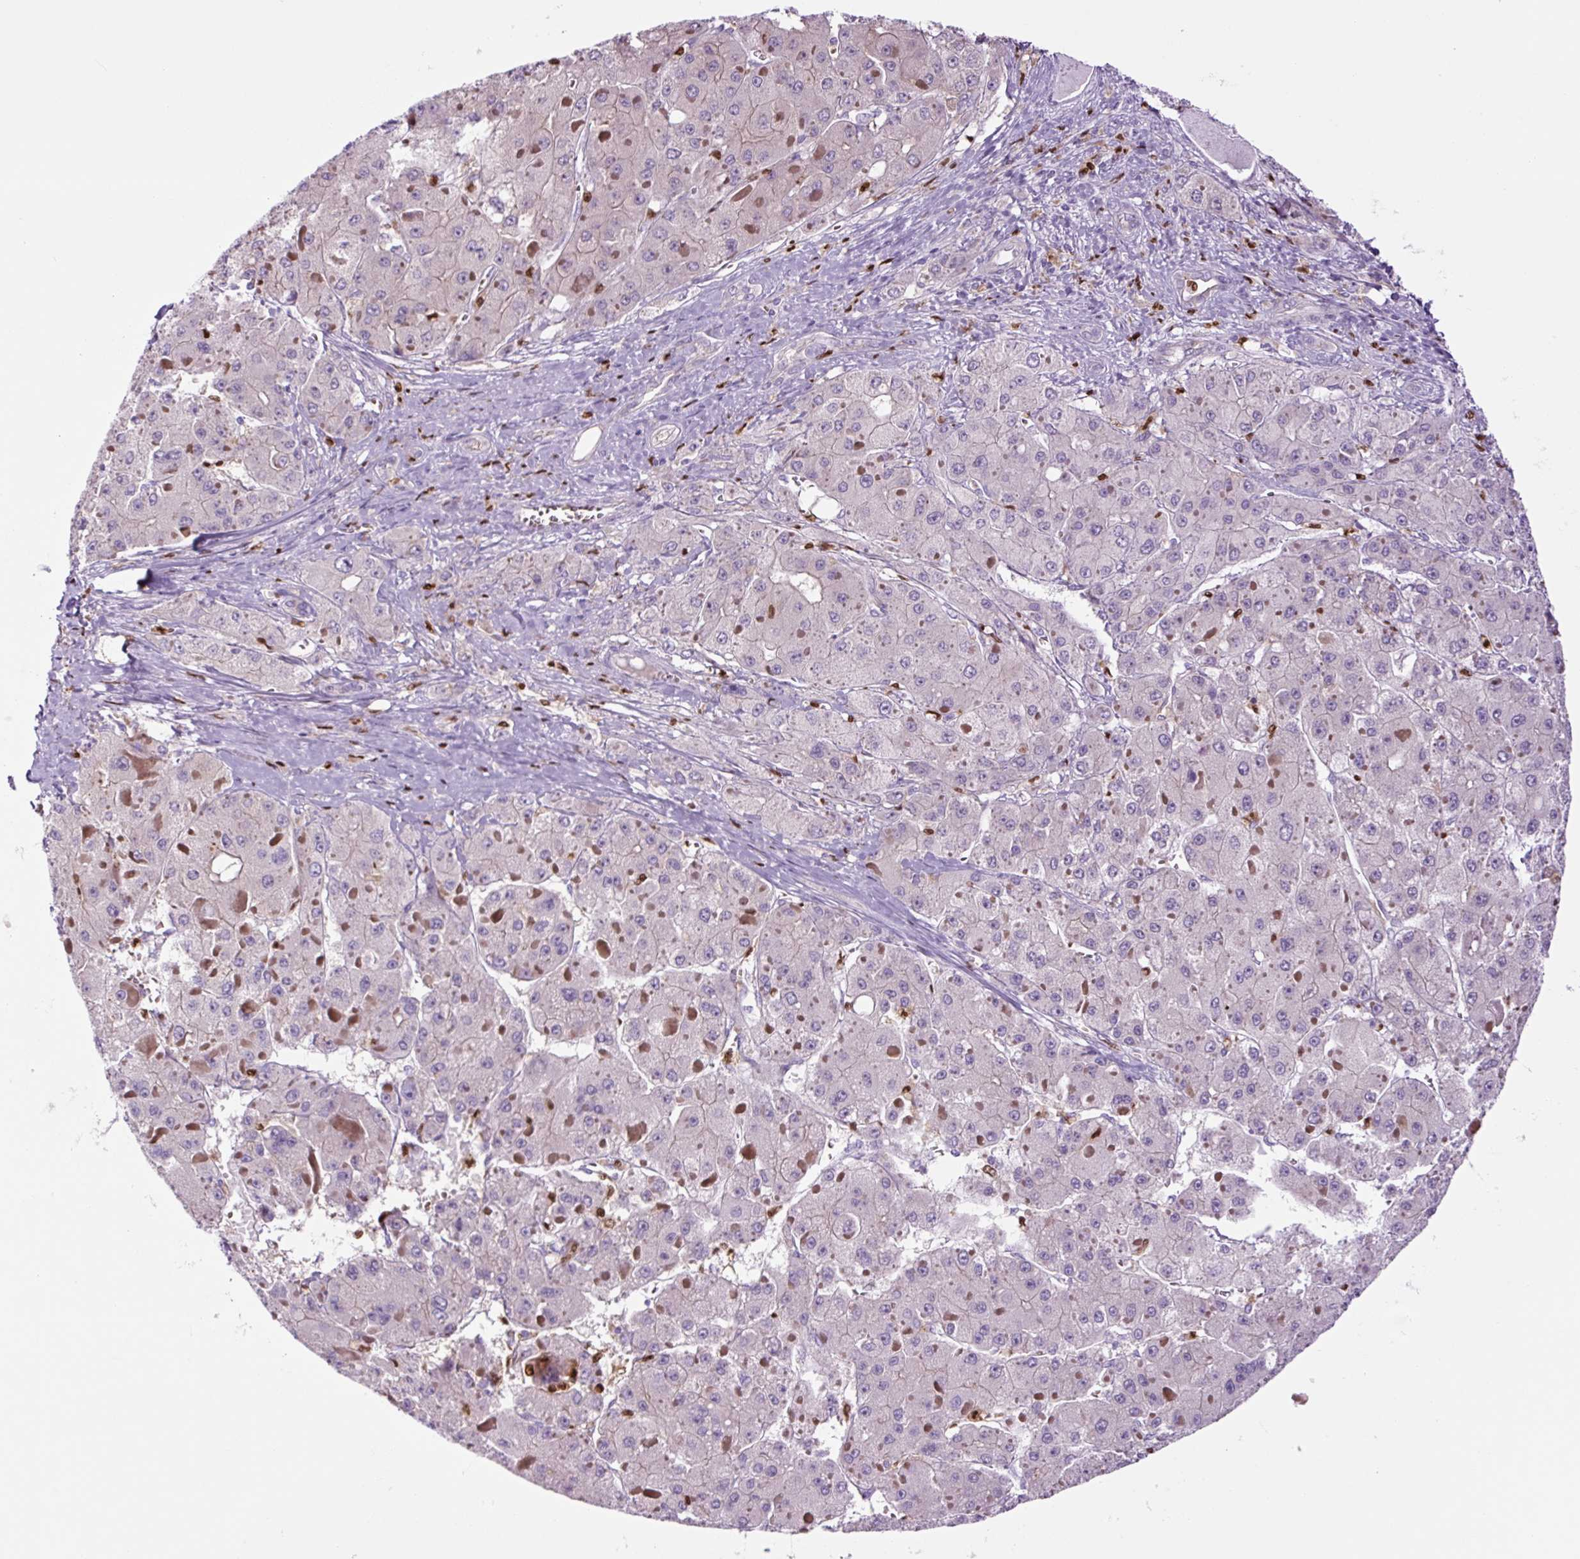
{"staining": {"intensity": "negative", "quantity": "none", "location": "none"}, "tissue": "liver cancer", "cell_type": "Tumor cells", "image_type": "cancer", "snomed": [{"axis": "morphology", "description": "Carcinoma, Hepatocellular, NOS"}, {"axis": "topography", "description": "Liver"}], "caption": "Immunohistochemistry histopathology image of neoplastic tissue: hepatocellular carcinoma (liver) stained with DAB demonstrates no significant protein positivity in tumor cells. (Immunohistochemistry, brightfield microscopy, high magnification).", "gene": "SPI1", "patient": {"sex": "female", "age": 73}}